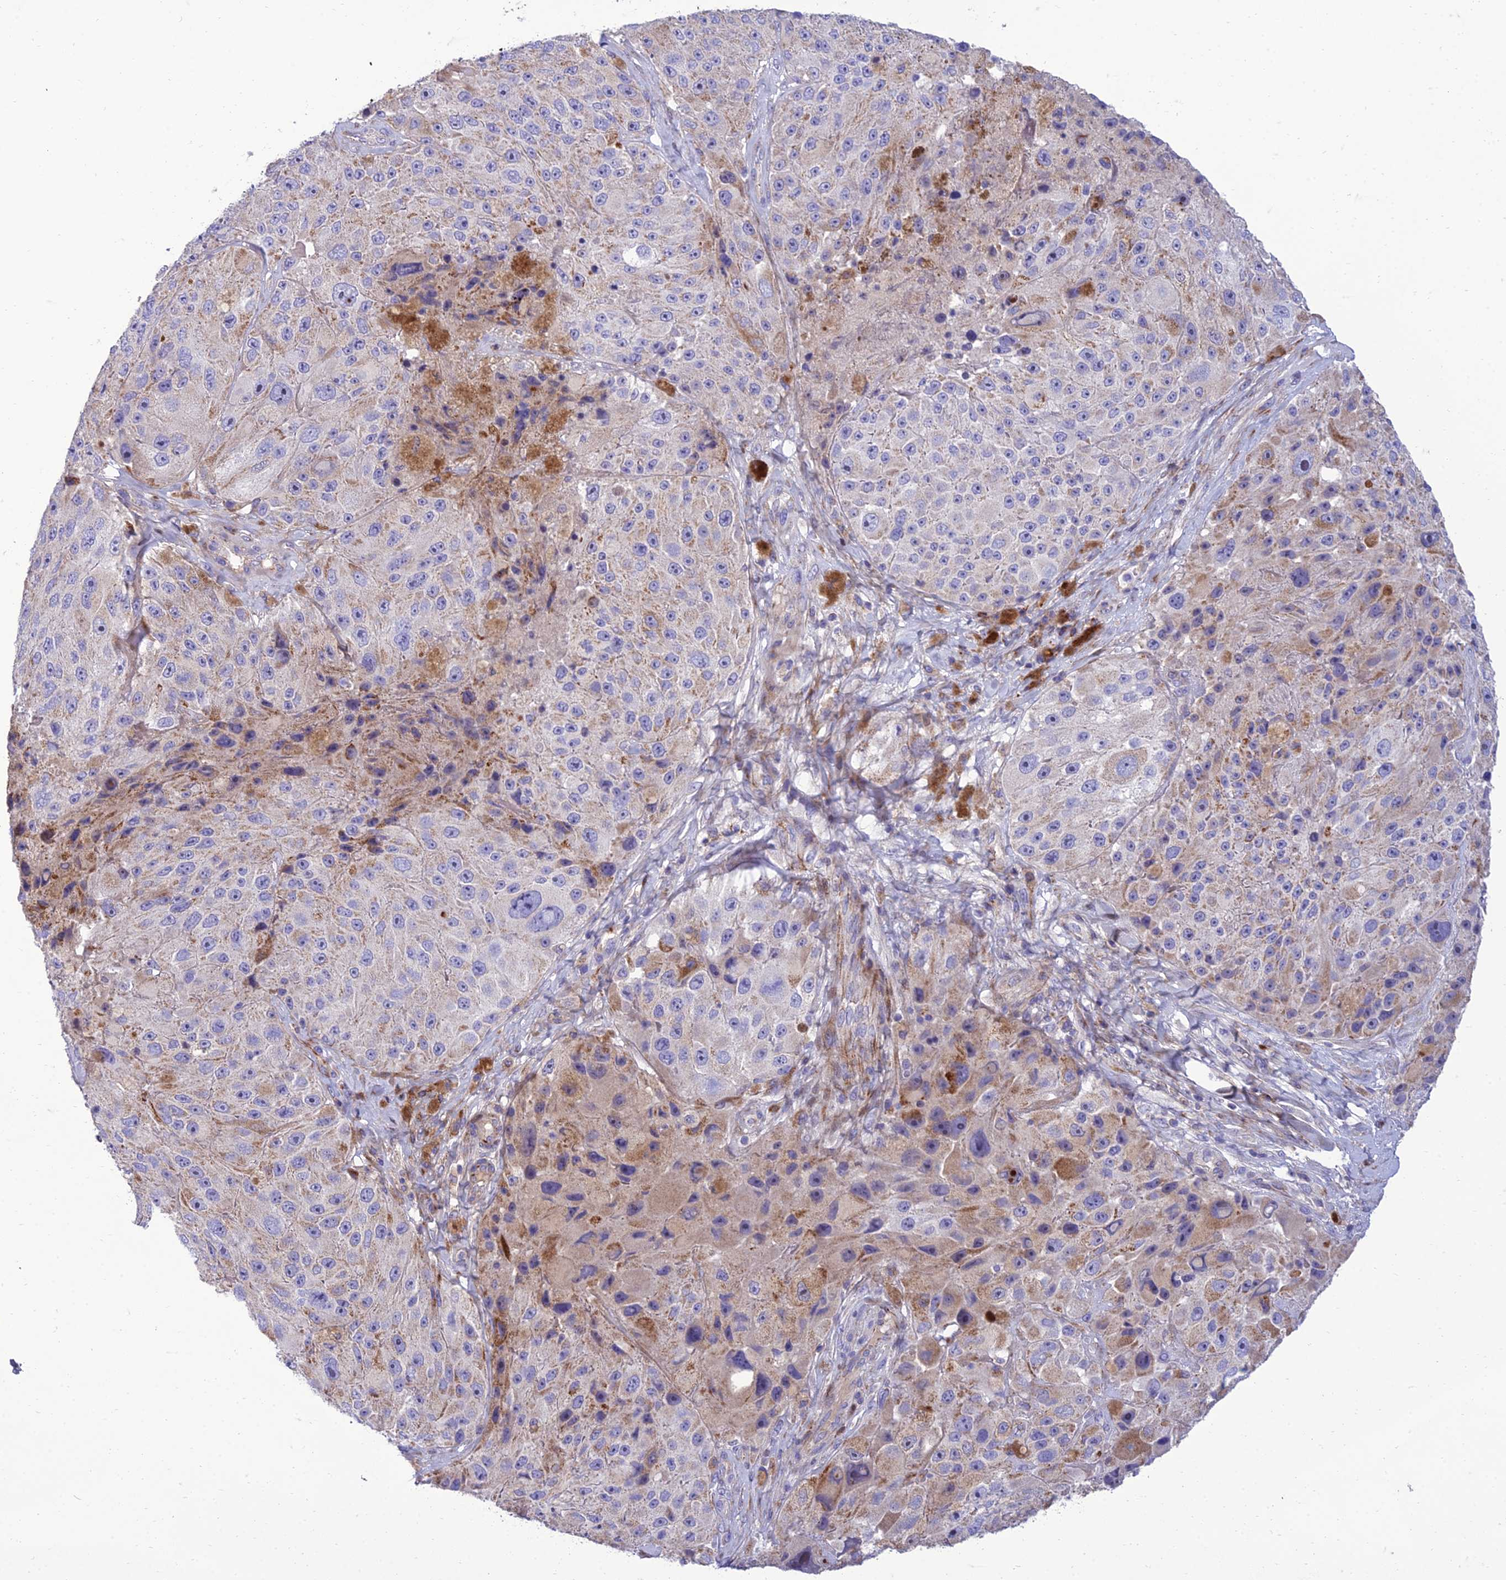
{"staining": {"intensity": "negative", "quantity": "none", "location": "none"}, "tissue": "melanoma", "cell_type": "Tumor cells", "image_type": "cancer", "snomed": [{"axis": "morphology", "description": "Malignant melanoma, Metastatic site"}, {"axis": "topography", "description": "Lymph node"}], "caption": "Tumor cells show no significant protein positivity in malignant melanoma (metastatic site). (DAB immunohistochemistry (IHC) with hematoxylin counter stain).", "gene": "SEL1L3", "patient": {"sex": "male", "age": 62}}